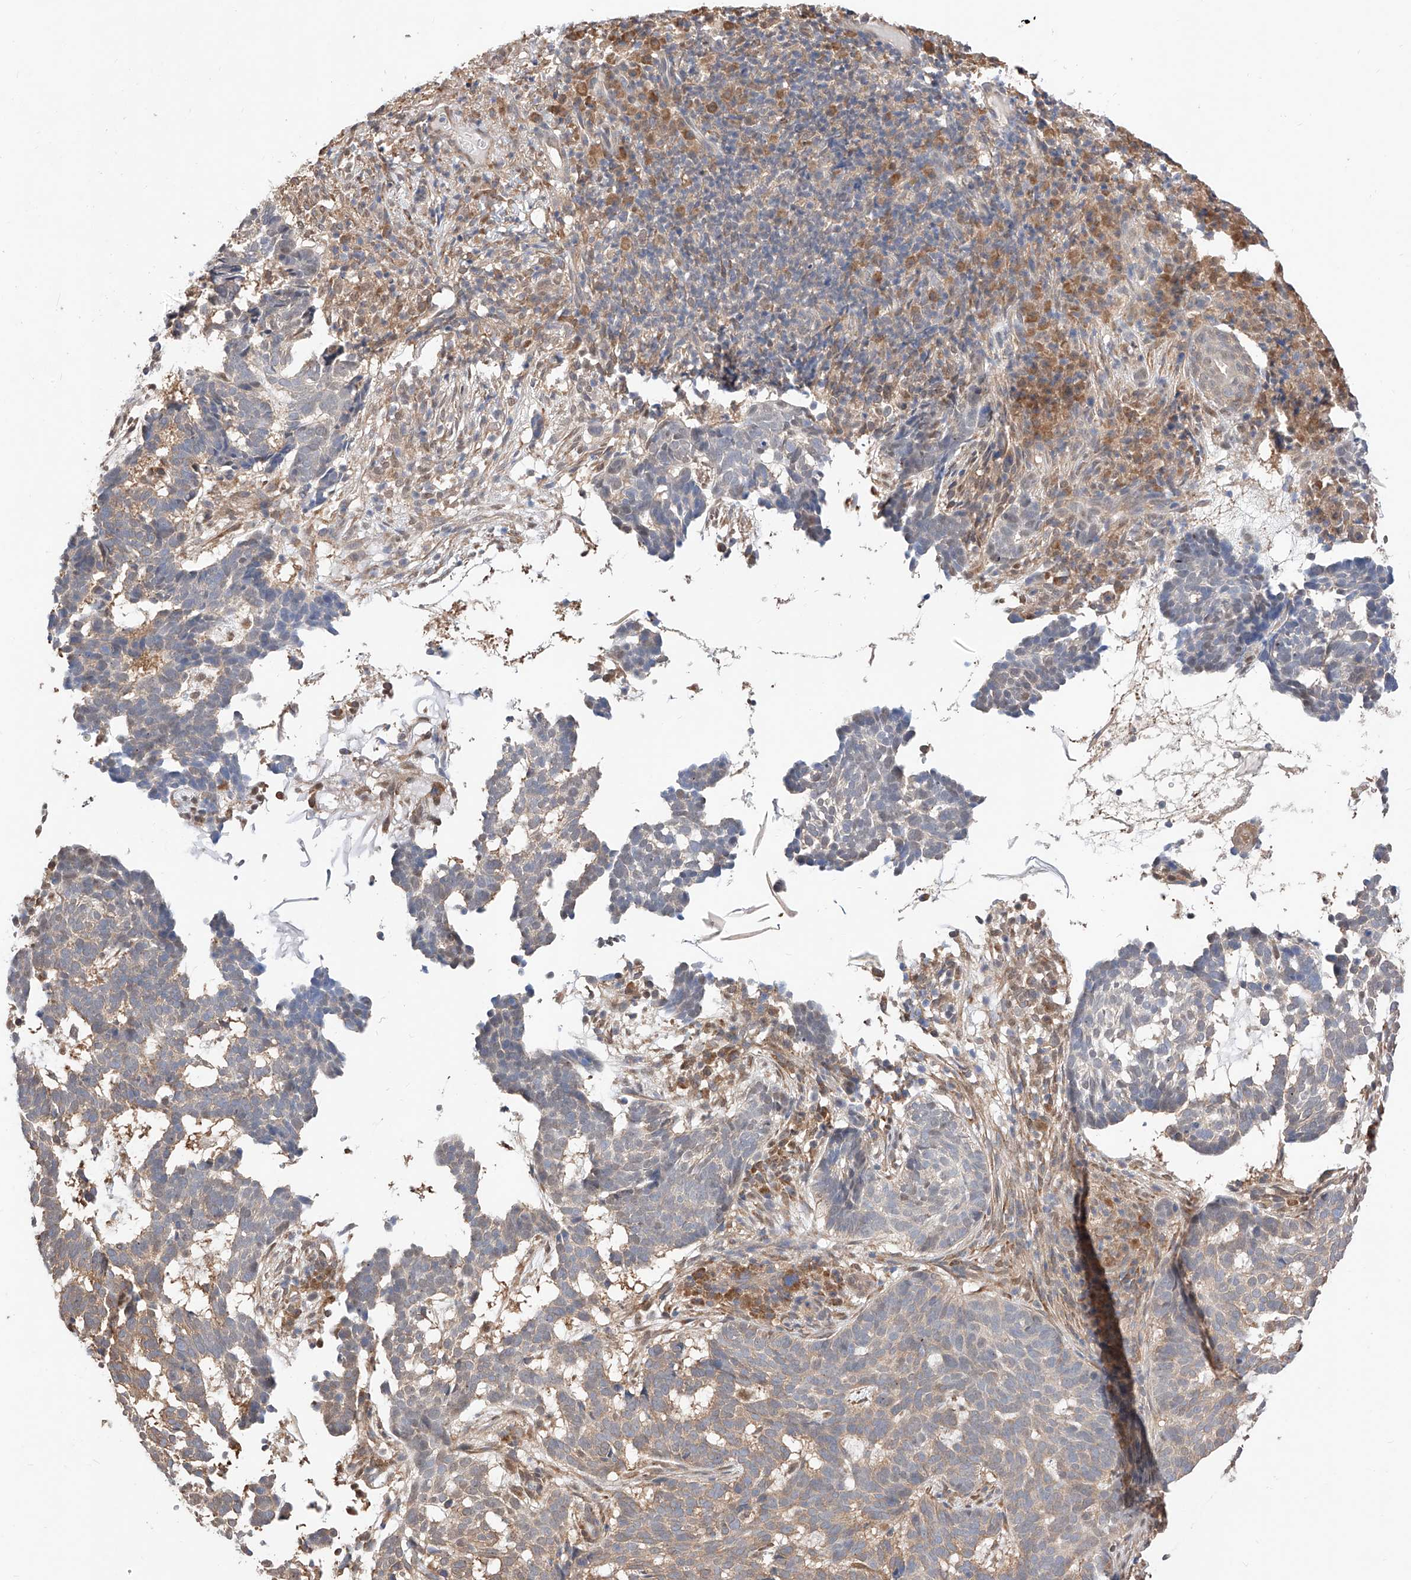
{"staining": {"intensity": "moderate", "quantity": "25%-75%", "location": "cytoplasmic/membranous,nuclear"}, "tissue": "skin cancer", "cell_type": "Tumor cells", "image_type": "cancer", "snomed": [{"axis": "morphology", "description": "Basal cell carcinoma"}, {"axis": "topography", "description": "Skin"}], "caption": "Basal cell carcinoma (skin) stained with IHC exhibits moderate cytoplasmic/membranous and nuclear staining in about 25%-75% of tumor cells.", "gene": "ZSCAN4", "patient": {"sex": "male", "age": 85}}